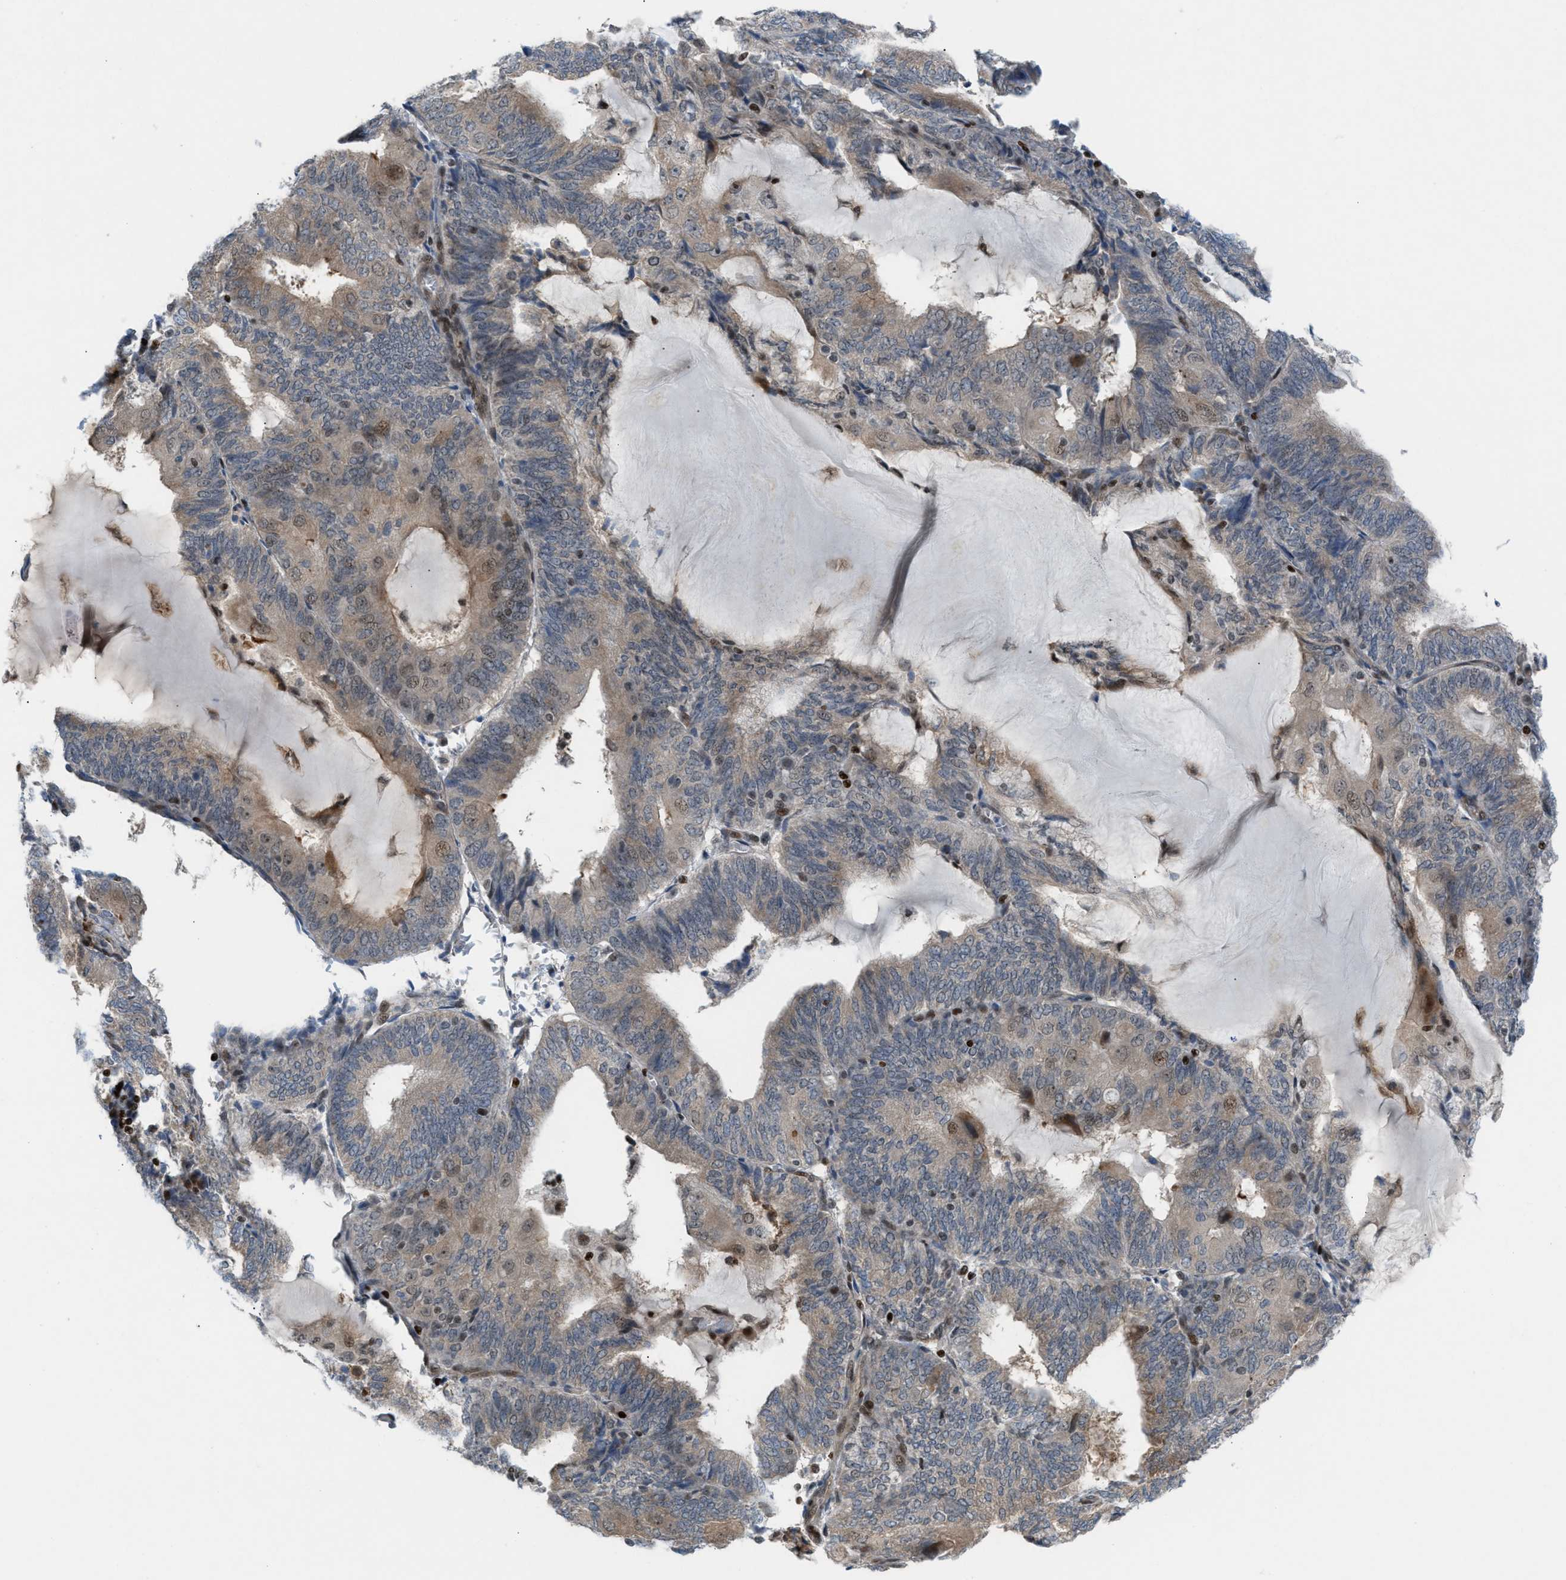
{"staining": {"intensity": "weak", "quantity": "<25%", "location": "cytoplasmic/membranous"}, "tissue": "endometrial cancer", "cell_type": "Tumor cells", "image_type": "cancer", "snomed": [{"axis": "morphology", "description": "Adenocarcinoma, NOS"}, {"axis": "topography", "description": "Endometrium"}], "caption": "A histopathology image of human adenocarcinoma (endometrial) is negative for staining in tumor cells. (Stains: DAB immunohistochemistry with hematoxylin counter stain, Microscopy: brightfield microscopy at high magnification).", "gene": "ZNF276", "patient": {"sex": "female", "age": 81}}